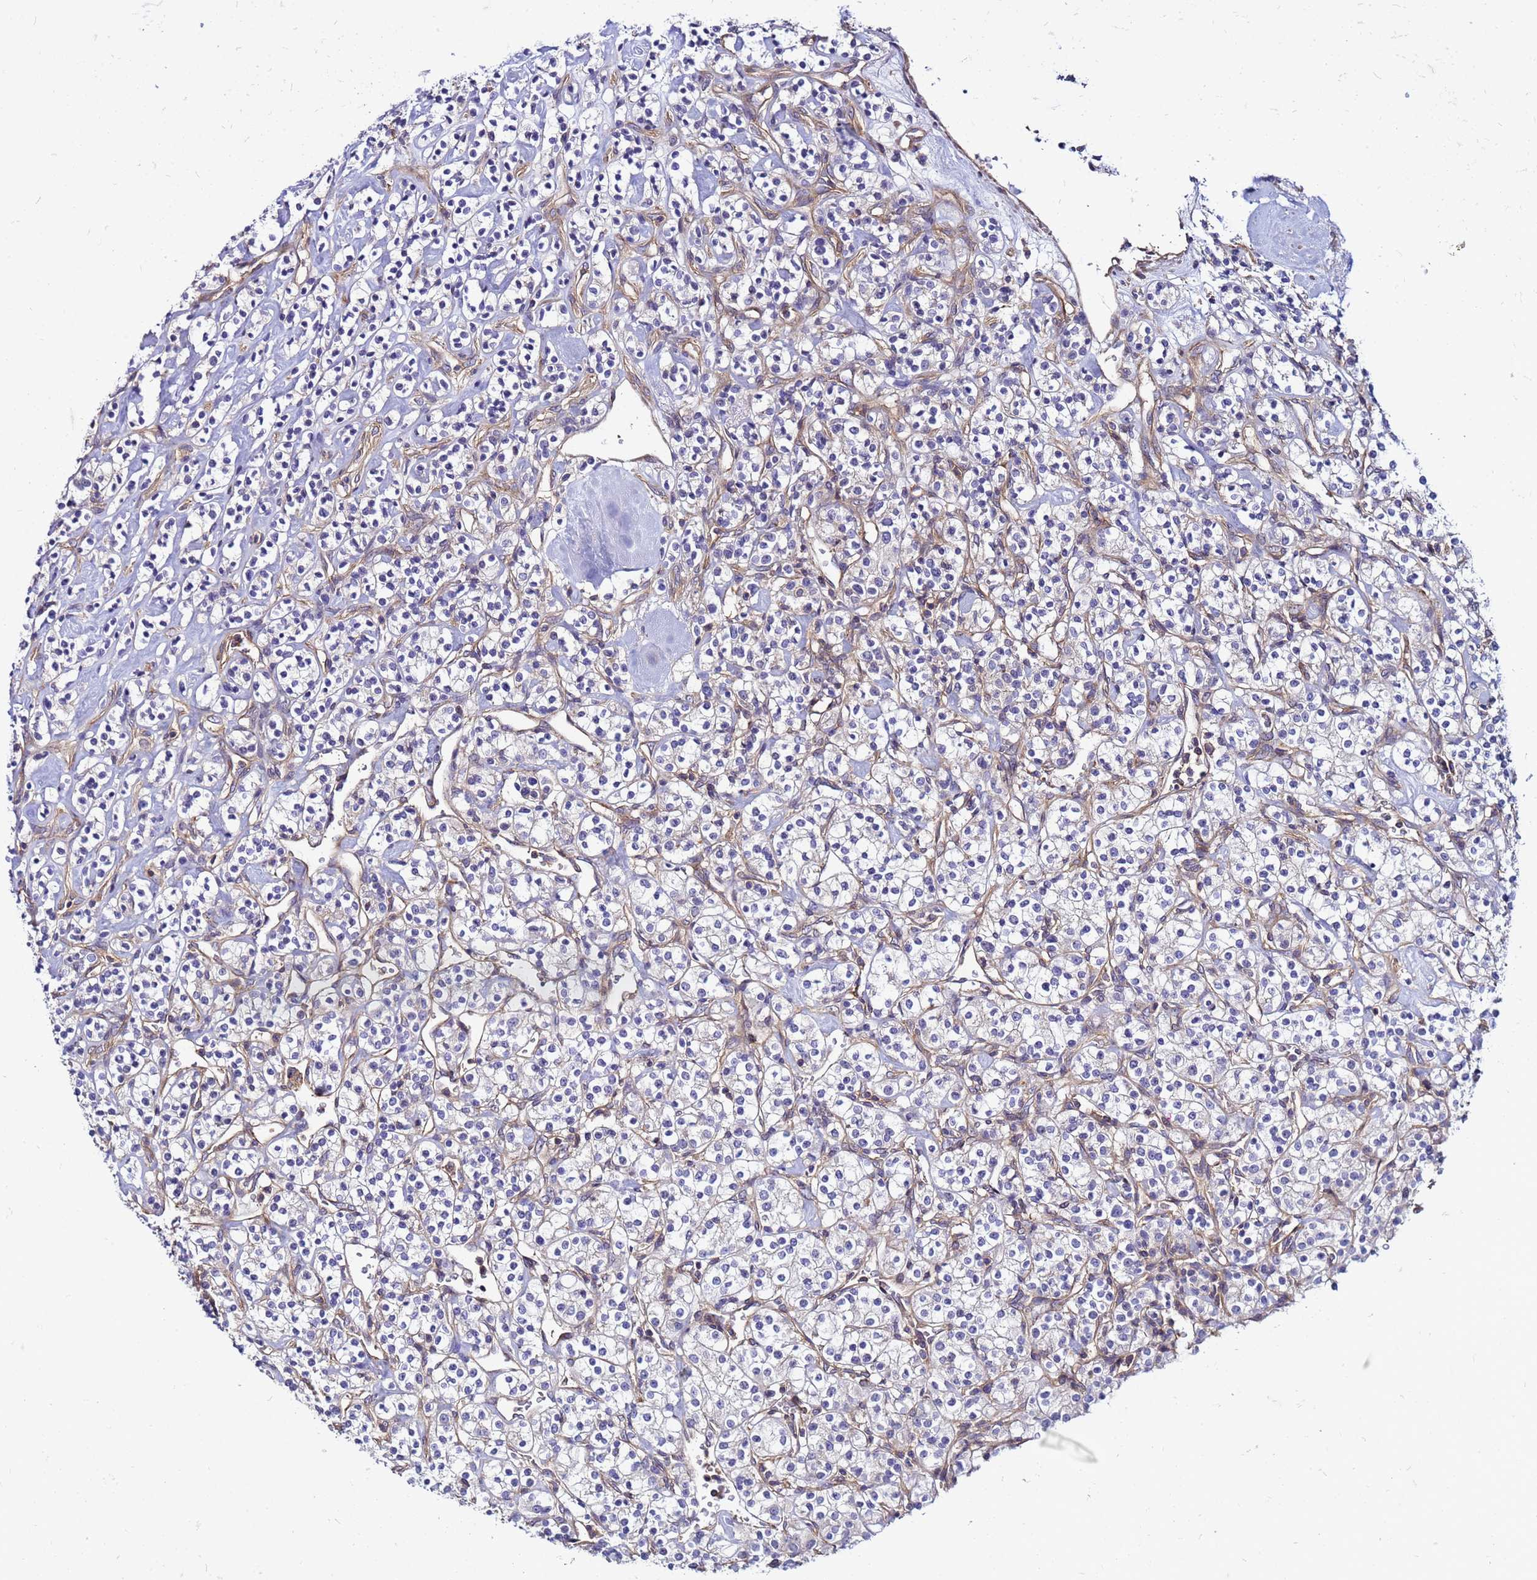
{"staining": {"intensity": "negative", "quantity": "none", "location": "none"}, "tissue": "renal cancer", "cell_type": "Tumor cells", "image_type": "cancer", "snomed": [{"axis": "morphology", "description": "Adenocarcinoma, NOS"}, {"axis": "topography", "description": "Kidney"}], "caption": "DAB immunohistochemical staining of human renal adenocarcinoma demonstrates no significant positivity in tumor cells.", "gene": "STK38", "patient": {"sex": "male", "age": 77}}